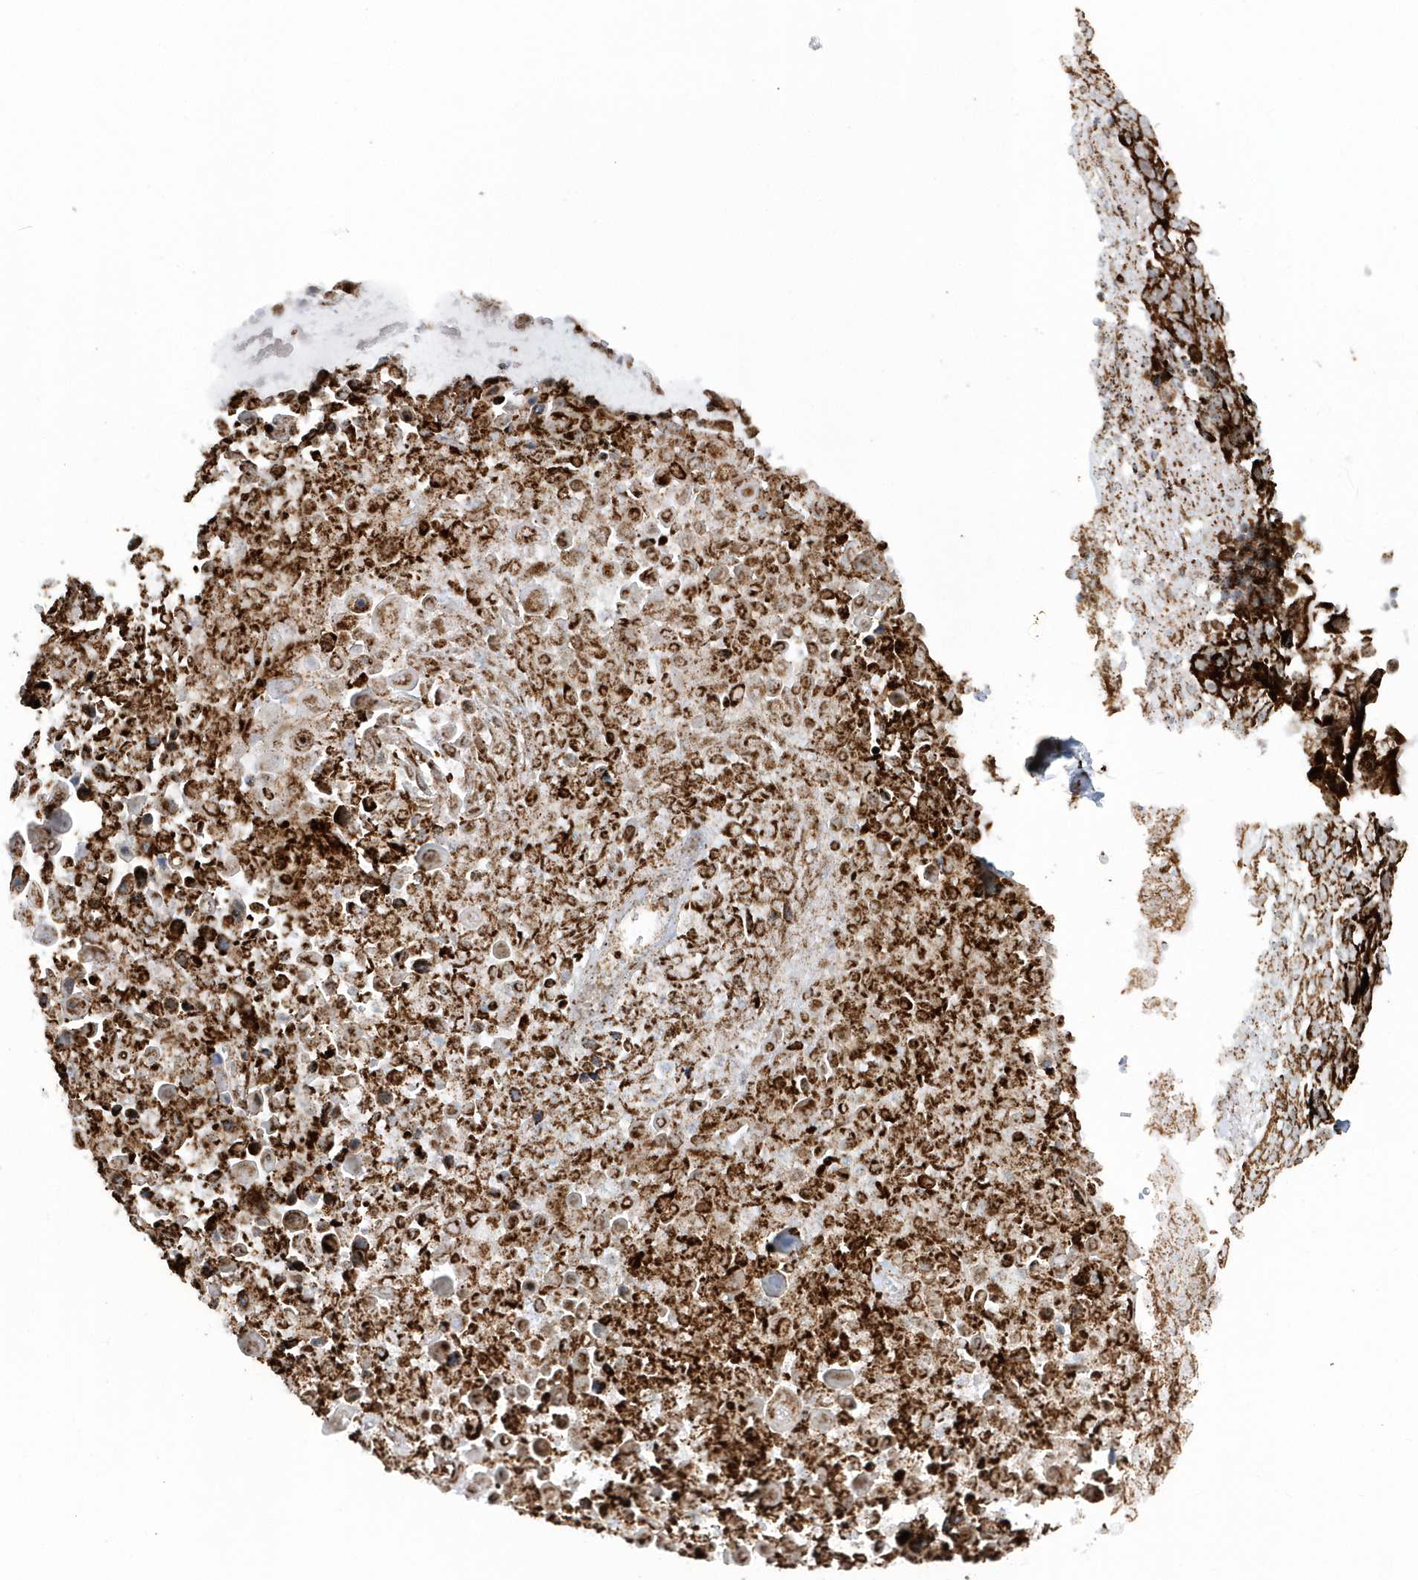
{"staining": {"intensity": "strong", "quantity": ">75%", "location": "cytoplasmic/membranous"}, "tissue": "lung cancer", "cell_type": "Tumor cells", "image_type": "cancer", "snomed": [{"axis": "morphology", "description": "Squamous cell carcinoma, NOS"}, {"axis": "topography", "description": "Lung"}], "caption": "Human squamous cell carcinoma (lung) stained for a protein (brown) shows strong cytoplasmic/membranous positive positivity in approximately >75% of tumor cells.", "gene": "CRY2", "patient": {"sex": "male", "age": 66}}